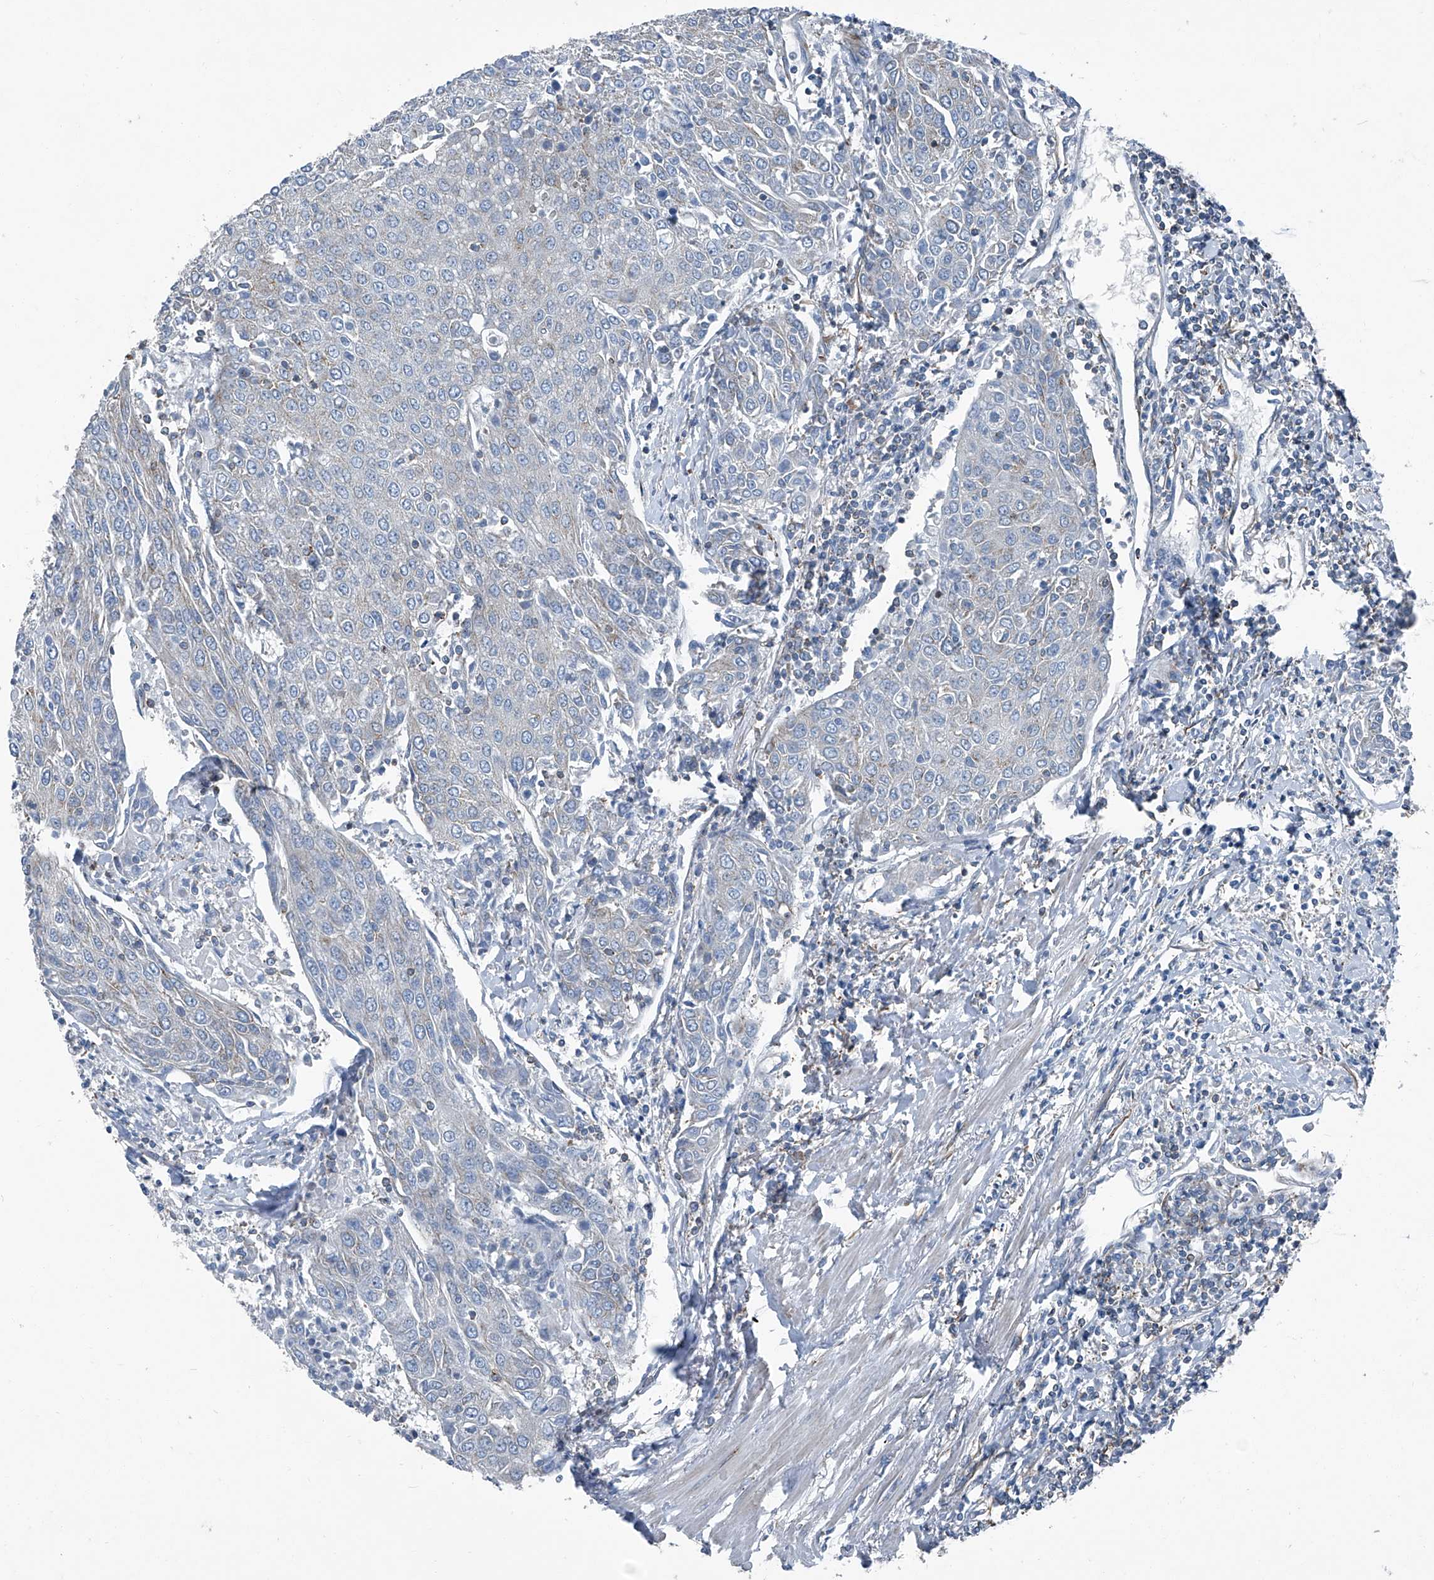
{"staining": {"intensity": "negative", "quantity": "none", "location": "none"}, "tissue": "urothelial cancer", "cell_type": "Tumor cells", "image_type": "cancer", "snomed": [{"axis": "morphology", "description": "Urothelial carcinoma, High grade"}, {"axis": "topography", "description": "Urinary bladder"}], "caption": "Immunohistochemistry micrograph of neoplastic tissue: urothelial cancer stained with DAB displays no significant protein staining in tumor cells.", "gene": "SEPTIN7", "patient": {"sex": "female", "age": 85}}